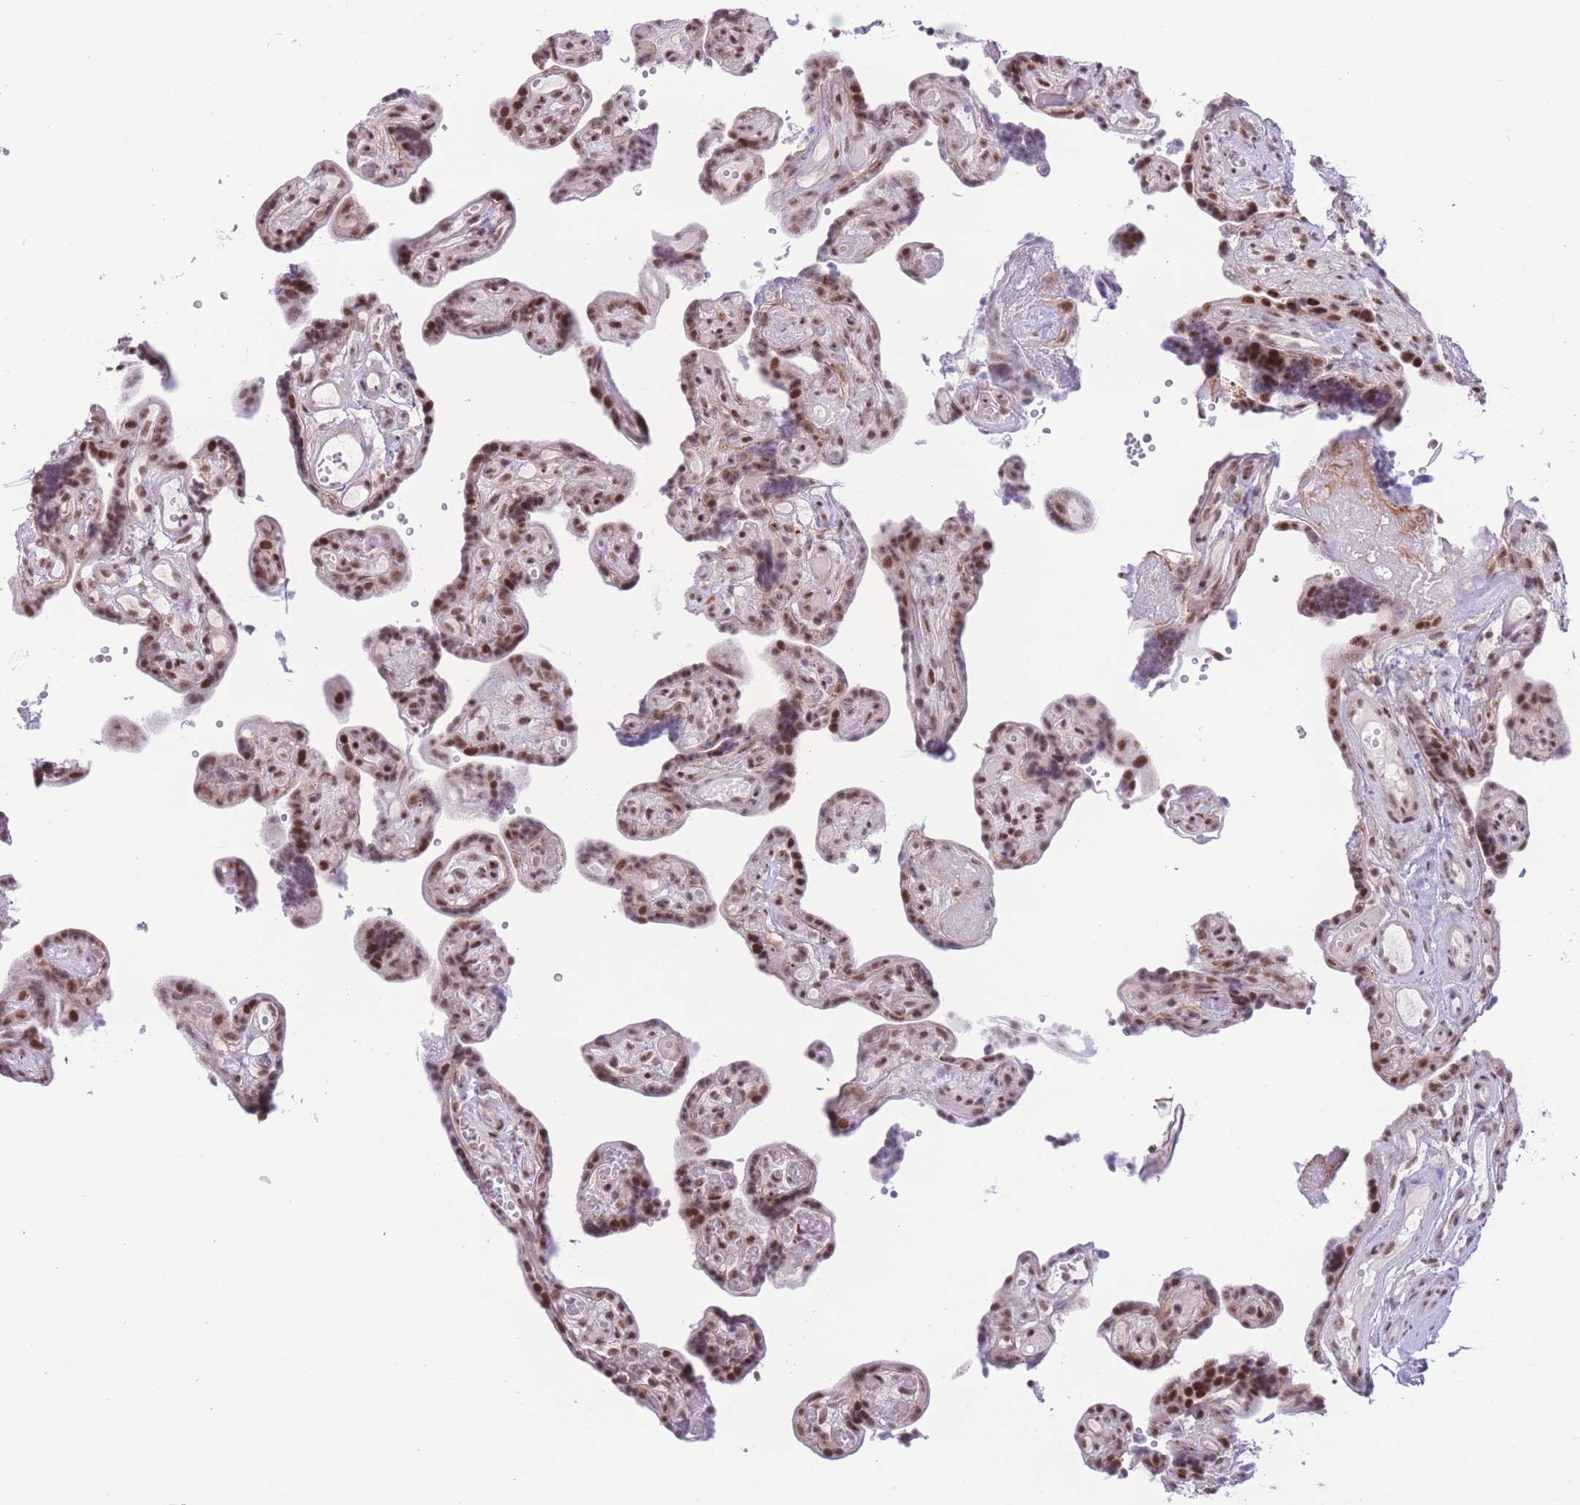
{"staining": {"intensity": "moderate", "quantity": ">75%", "location": "cytoplasmic/membranous,nuclear"}, "tissue": "placenta", "cell_type": "Decidual cells", "image_type": "normal", "snomed": [{"axis": "morphology", "description": "Normal tissue, NOS"}, {"axis": "topography", "description": "Placenta"}], "caption": "The photomicrograph exhibits a brown stain indicating the presence of a protein in the cytoplasmic/membranous,nuclear of decidual cells in placenta. (IHC, brightfield microscopy, high magnification).", "gene": "PCIF1", "patient": {"sex": "female", "age": 30}}